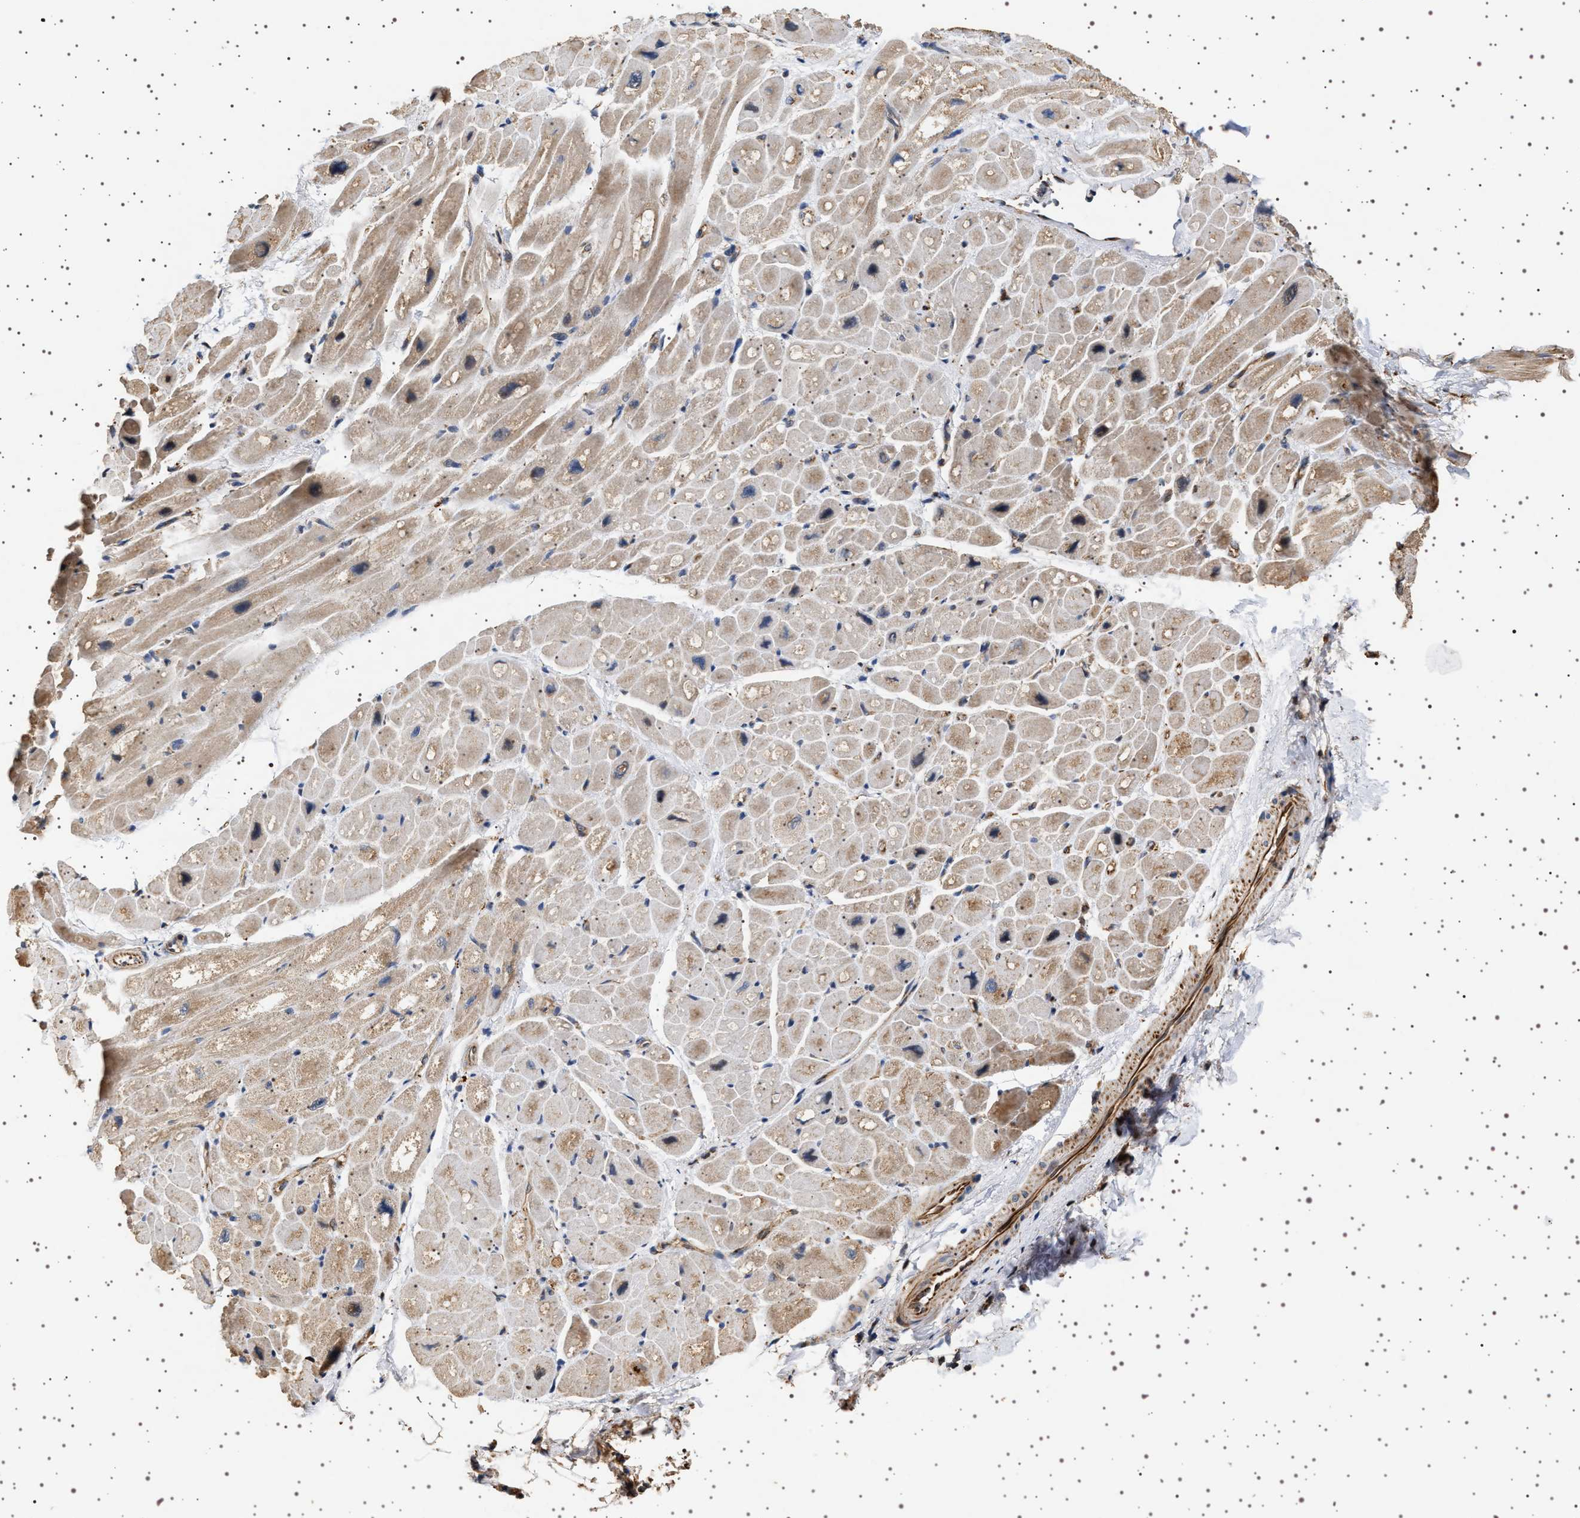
{"staining": {"intensity": "weak", "quantity": ">75%", "location": "cytoplasmic/membranous"}, "tissue": "heart muscle", "cell_type": "Cardiomyocytes", "image_type": "normal", "snomed": [{"axis": "morphology", "description": "Normal tissue, NOS"}, {"axis": "topography", "description": "Heart"}], "caption": "Protein analysis of unremarkable heart muscle reveals weak cytoplasmic/membranous expression in approximately >75% of cardiomyocytes.", "gene": "TRUB2", "patient": {"sex": "male", "age": 49}}